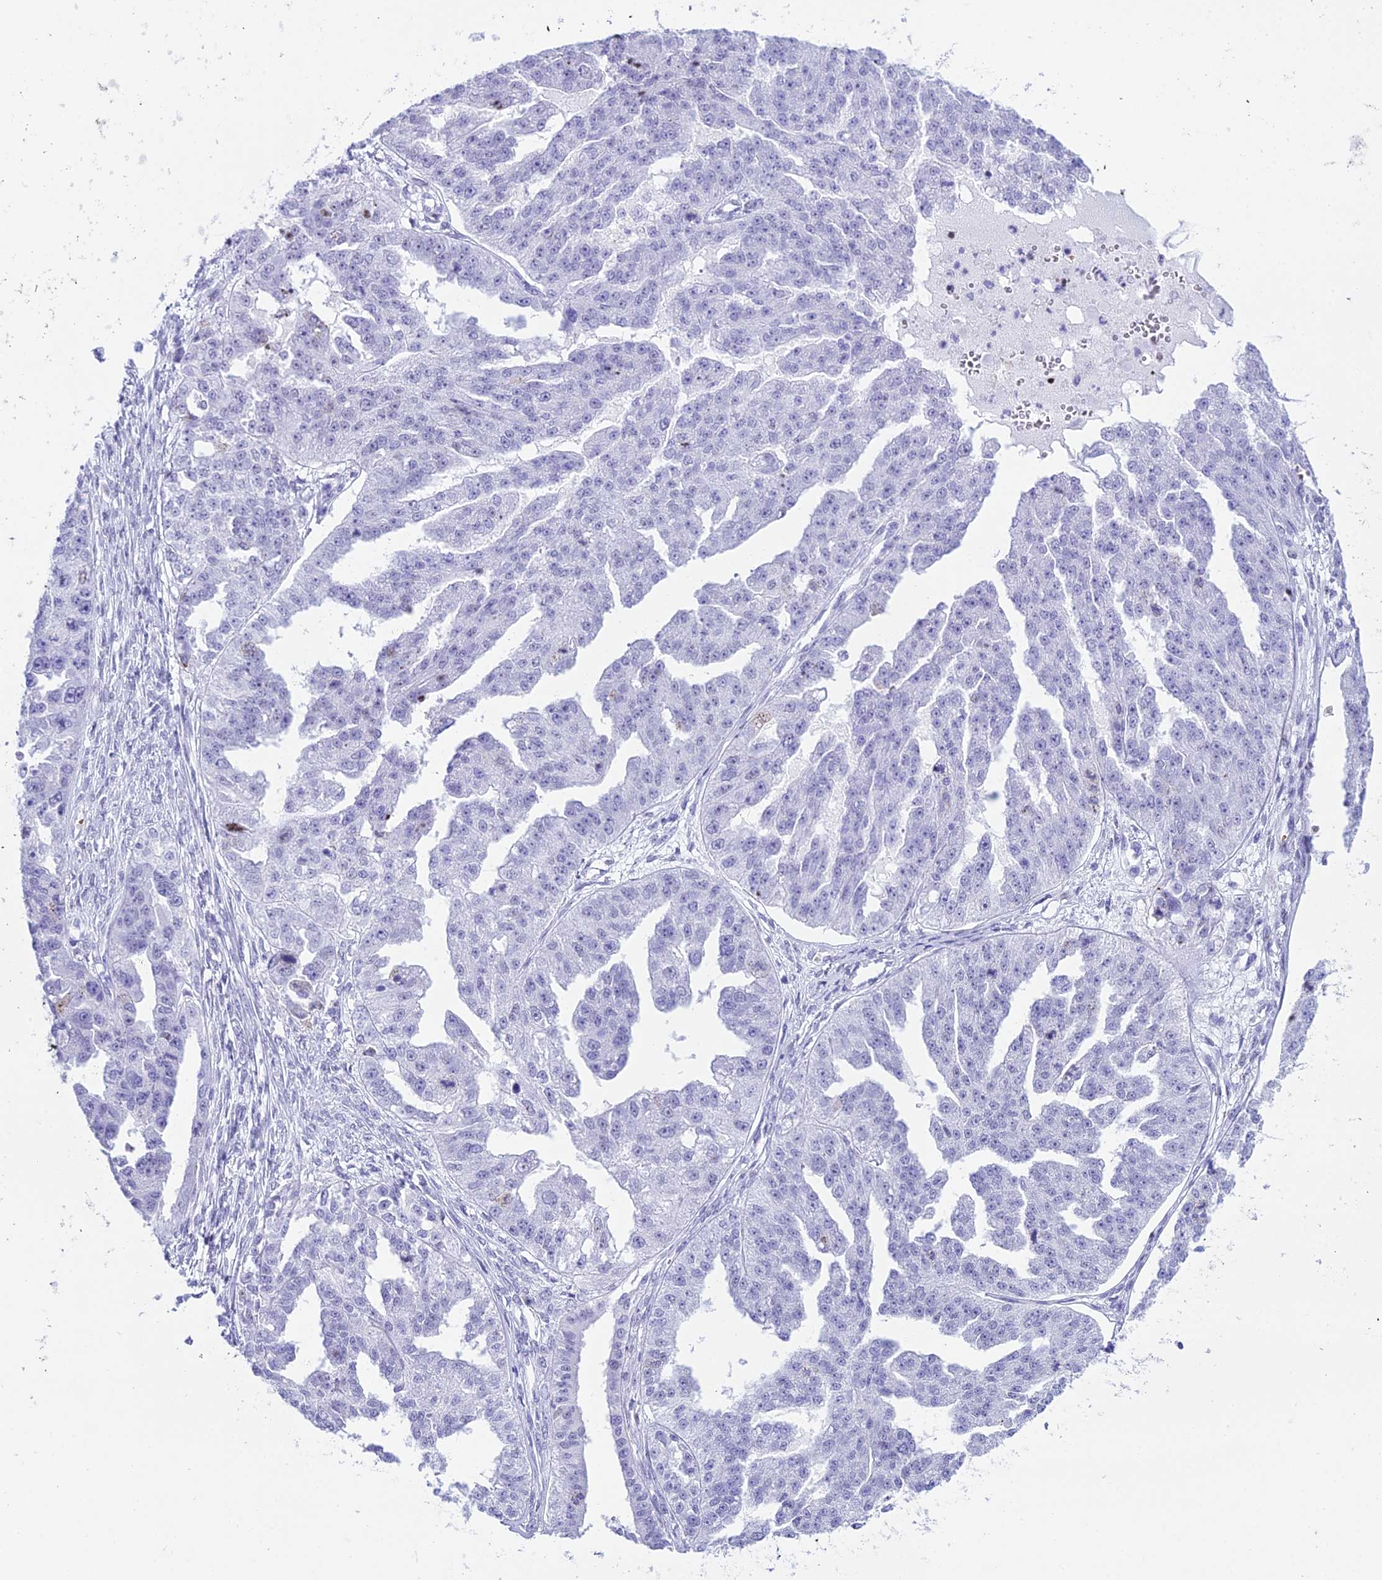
{"staining": {"intensity": "negative", "quantity": "none", "location": "none"}, "tissue": "ovarian cancer", "cell_type": "Tumor cells", "image_type": "cancer", "snomed": [{"axis": "morphology", "description": "Cystadenocarcinoma, serous, NOS"}, {"axis": "topography", "description": "Ovary"}], "caption": "This photomicrograph is of serous cystadenocarcinoma (ovarian) stained with IHC to label a protein in brown with the nuclei are counter-stained blue. There is no positivity in tumor cells.", "gene": "RNPS1", "patient": {"sex": "female", "age": 58}}